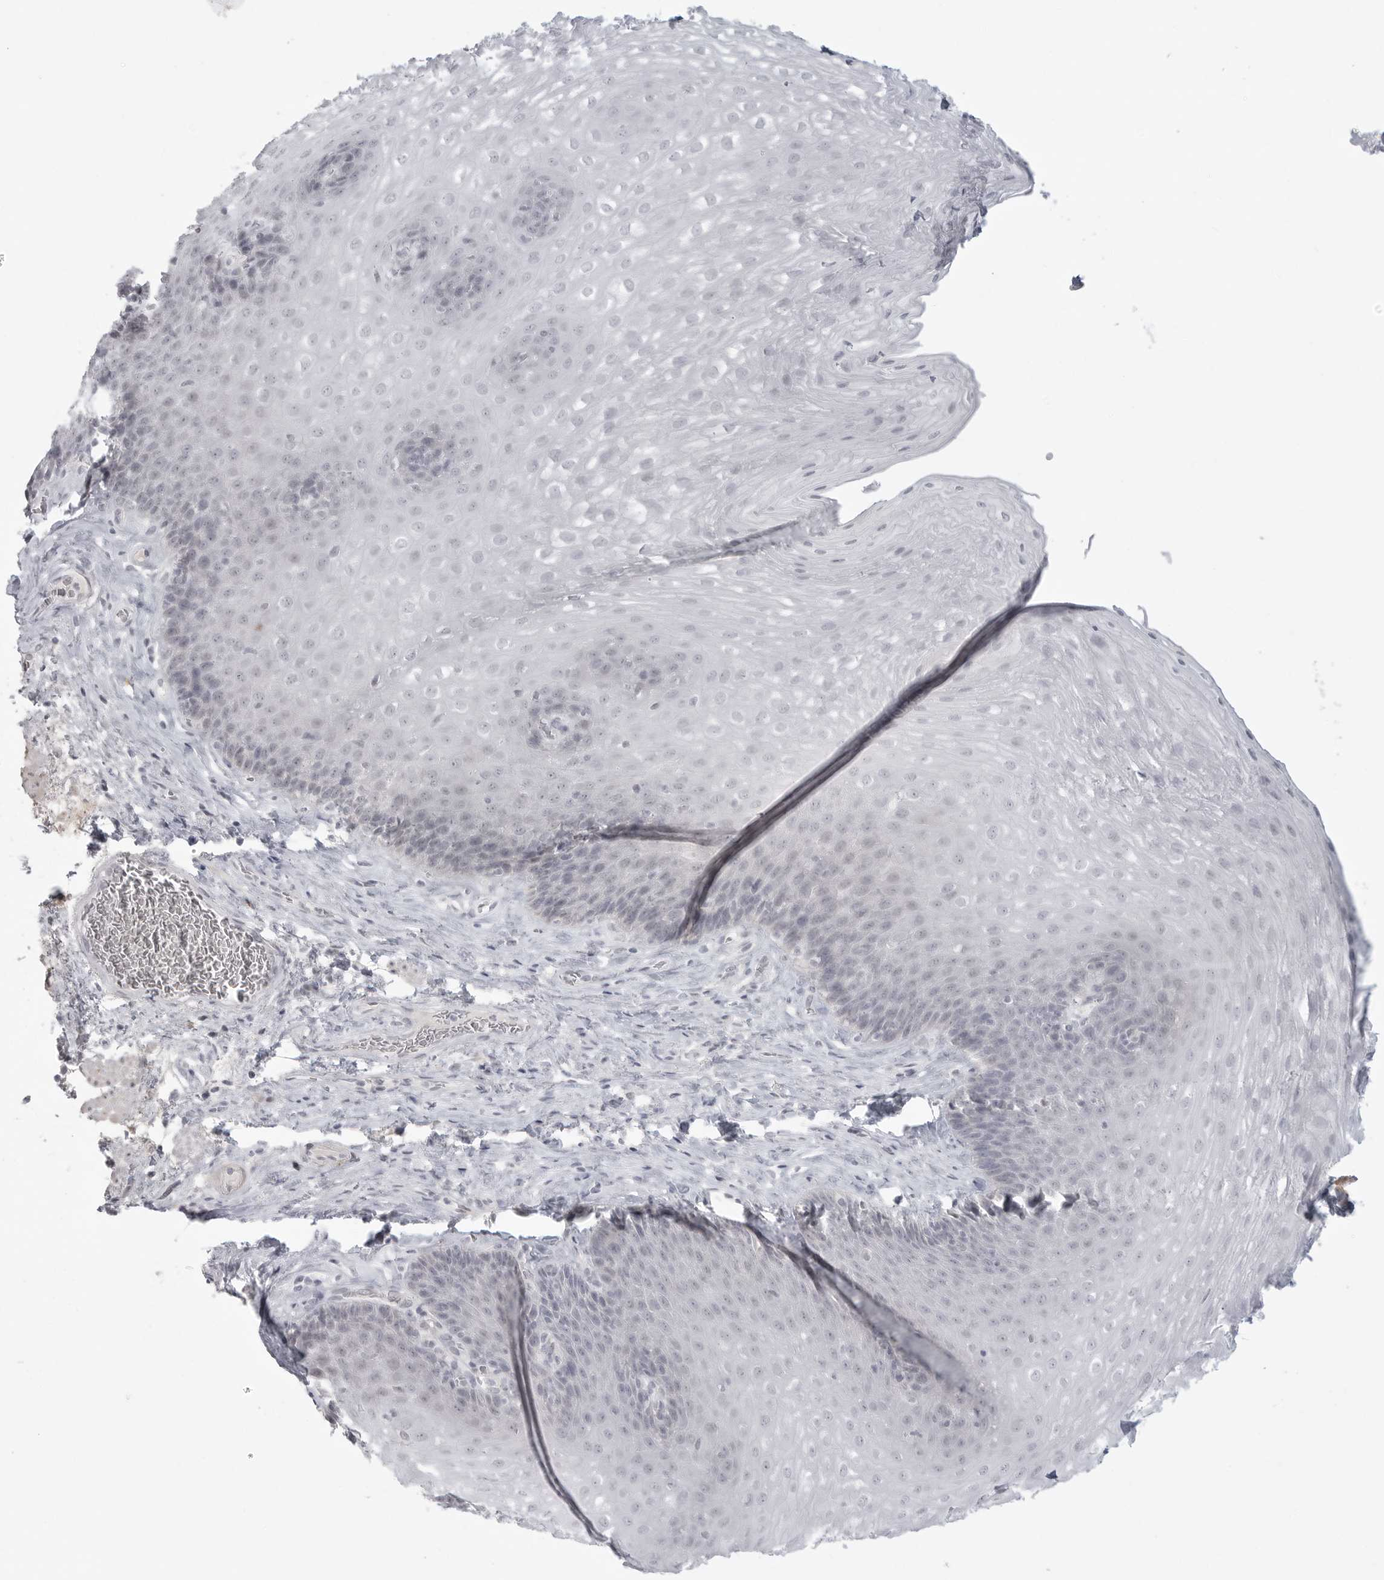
{"staining": {"intensity": "negative", "quantity": "none", "location": "none"}, "tissue": "esophagus", "cell_type": "Squamous epithelial cells", "image_type": "normal", "snomed": [{"axis": "morphology", "description": "Normal tissue, NOS"}, {"axis": "topography", "description": "Esophagus"}], "caption": "This is an immunohistochemistry photomicrograph of normal human esophagus. There is no positivity in squamous epithelial cells.", "gene": "TCTN3", "patient": {"sex": "female", "age": 66}}